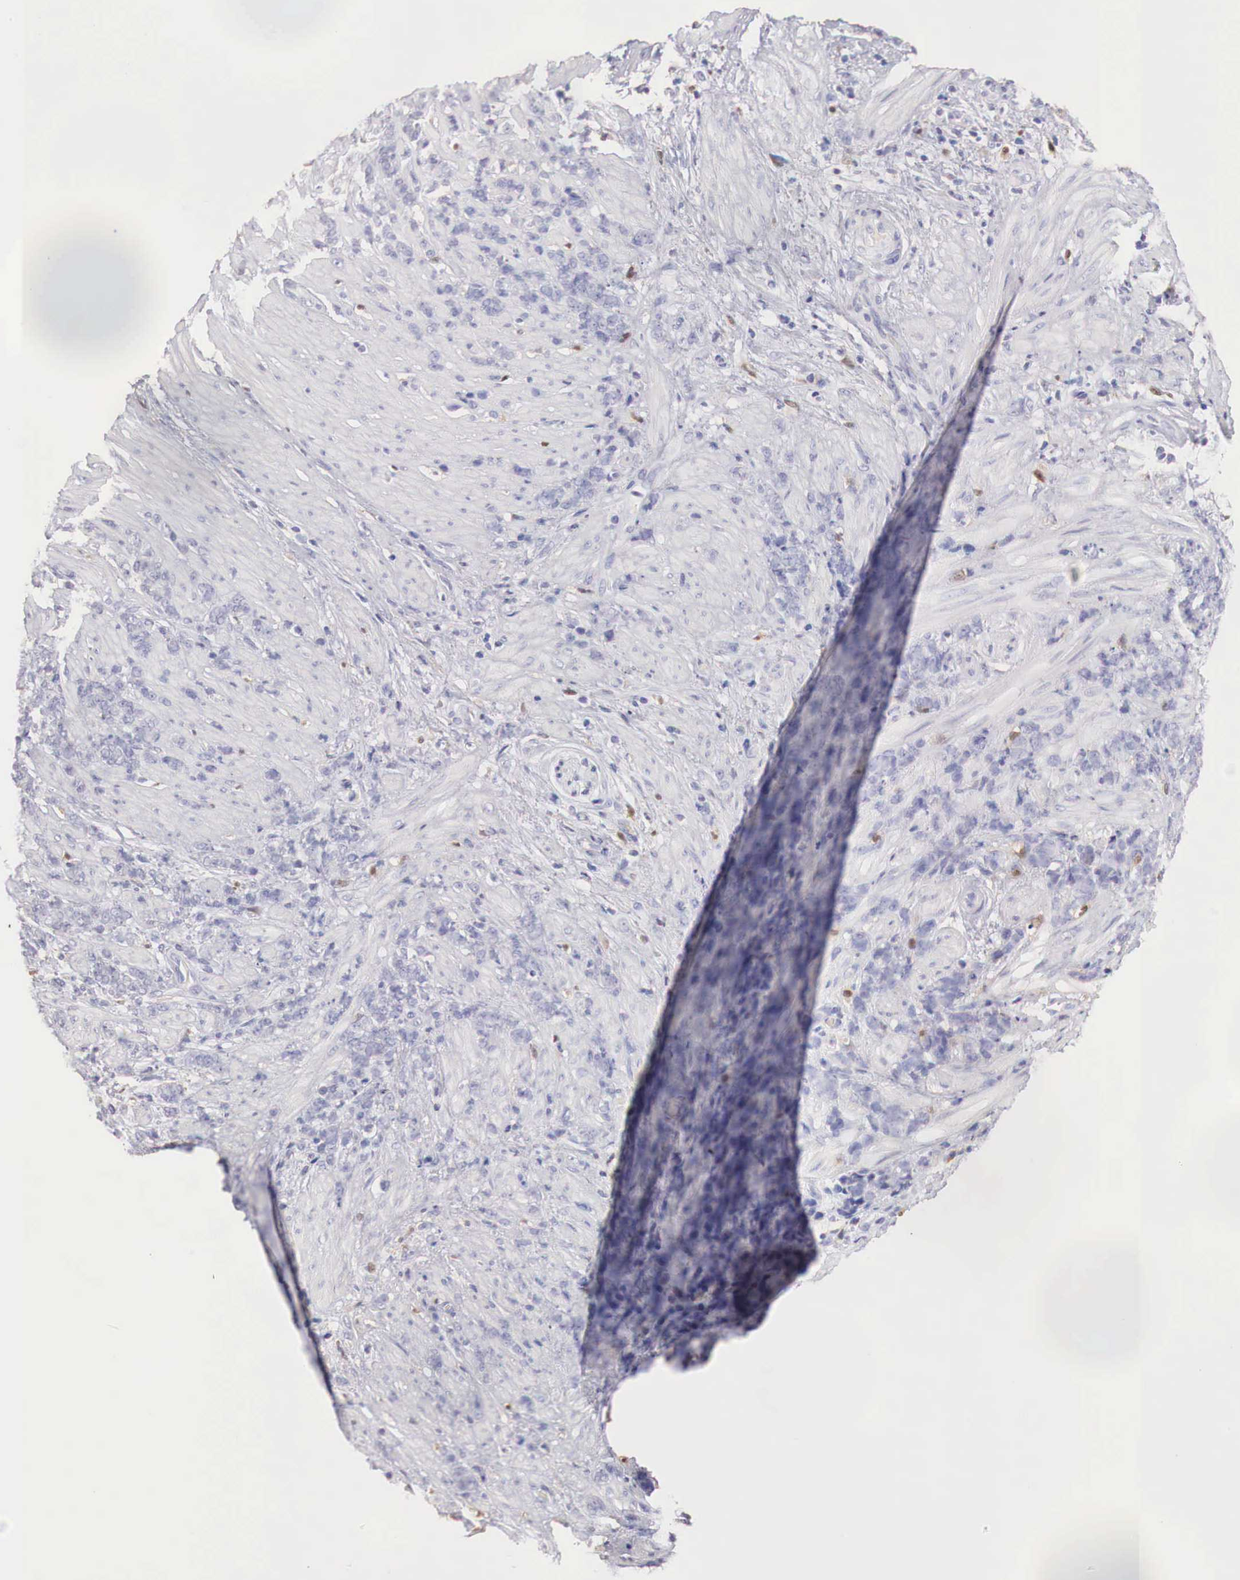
{"staining": {"intensity": "negative", "quantity": "none", "location": "none"}, "tissue": "stomach cancer", "cell_type": "Tumor cells", "image_type": "cancer", "snomed": [{"axis": "morphology", "description": "Adenocarcinoma, NOS"}, {"axis": "topography", "description": "Stomach, lower"}], "caption": "IHC of stomach adenocarcinoma exhibits no expression in tumor cells.", "gene": "RENBP", "patient": {"sex": "male", "age": 88}}